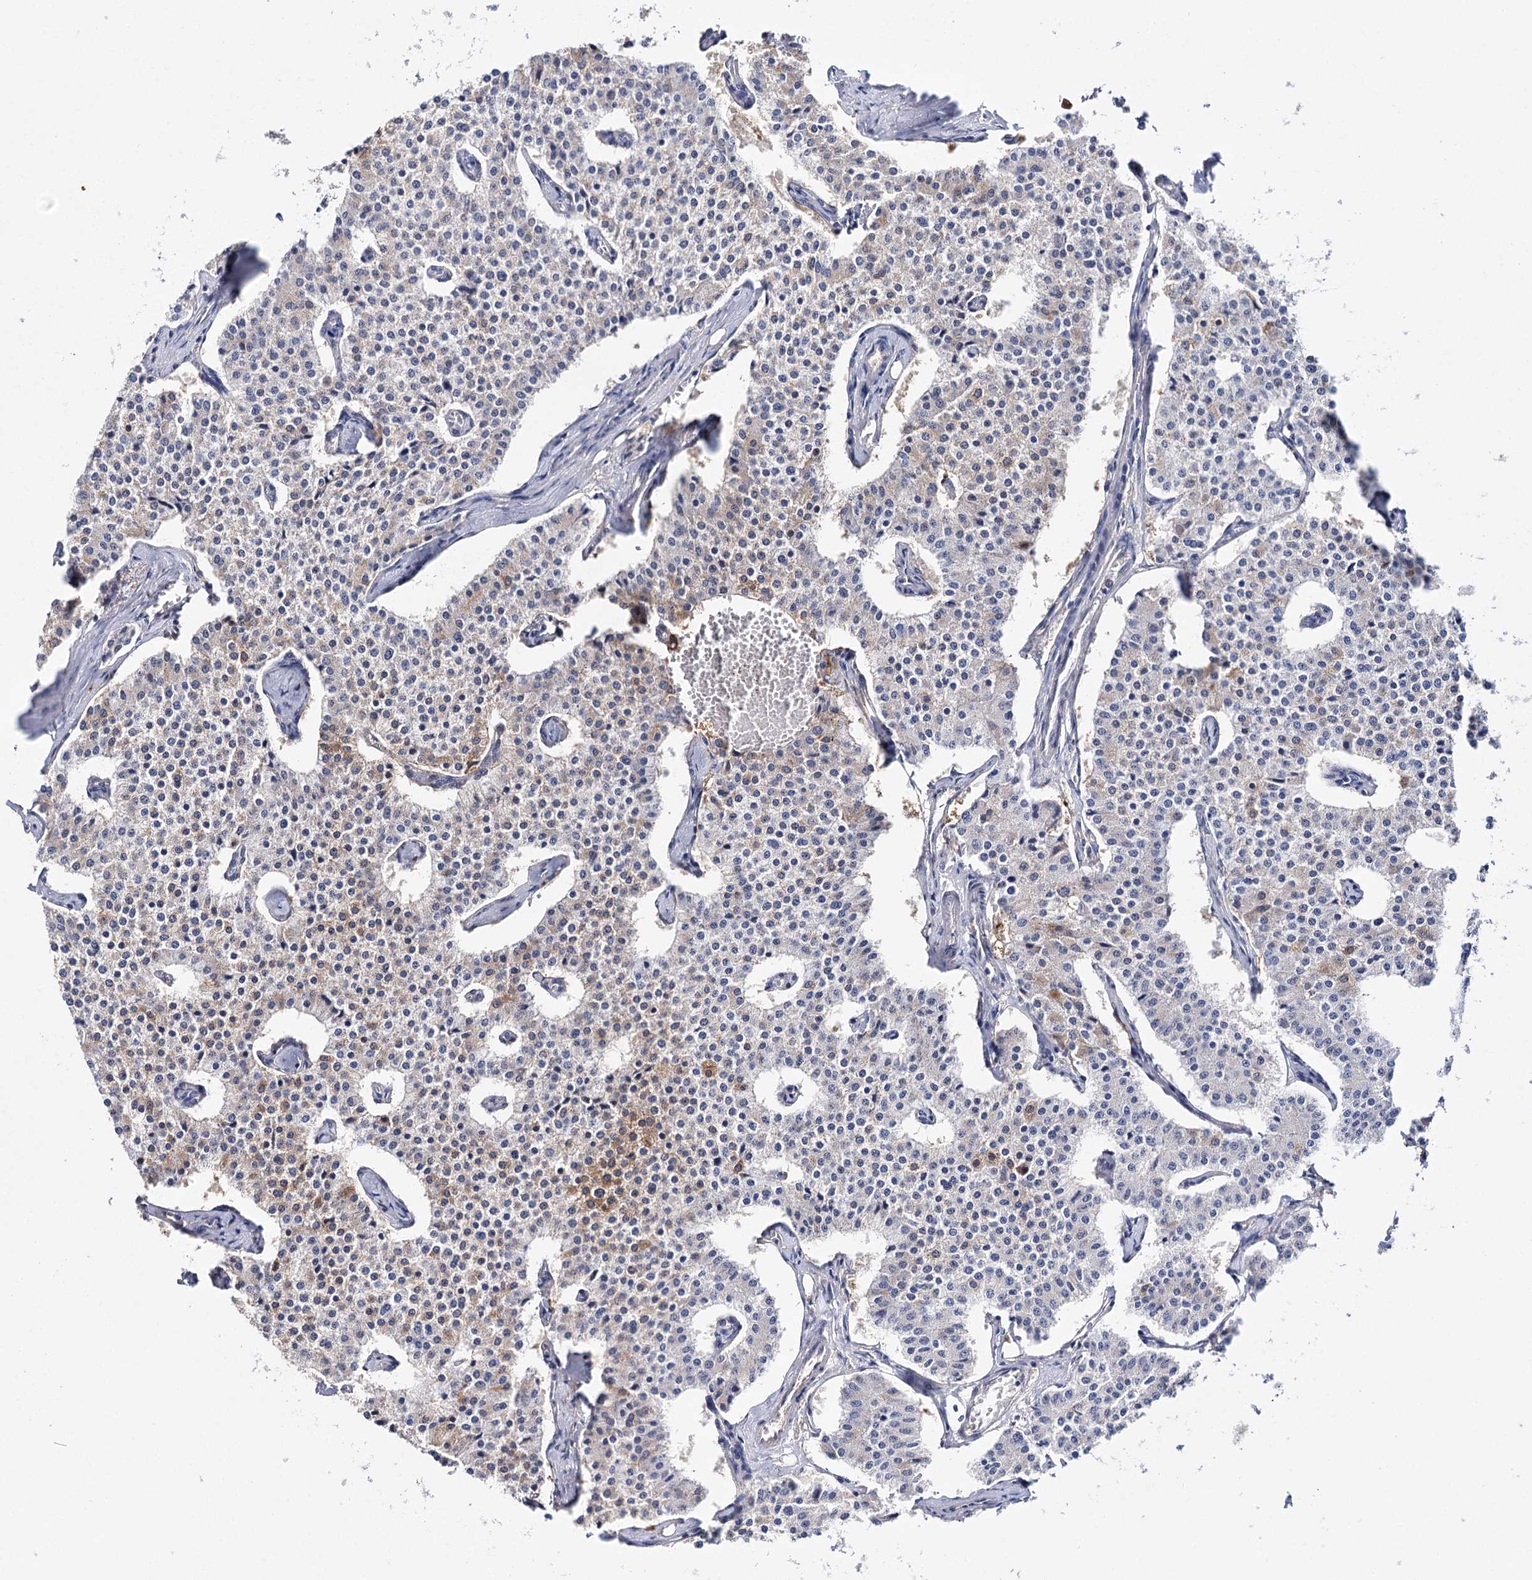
{"staining": {"intensity": "moderate", "quantity": "<25%", "location": "cytoplasmic/membranous"}, "tissue": "carcinoid", "cell_type": "Tumor cells", "image_type": "cancer", "snomed": [{"axis": "morphology", "description": "Carcinoid, malignant, NOS"}, {"axis": "topography", "description": "Colon"}], "caption": "Carcinoid tissue demonstrates moderate cytoplasmic/membranous staining in about <25% of tumor cells", "gene": "CFAP46", "patient": {"sex": "female", "age": 52}}